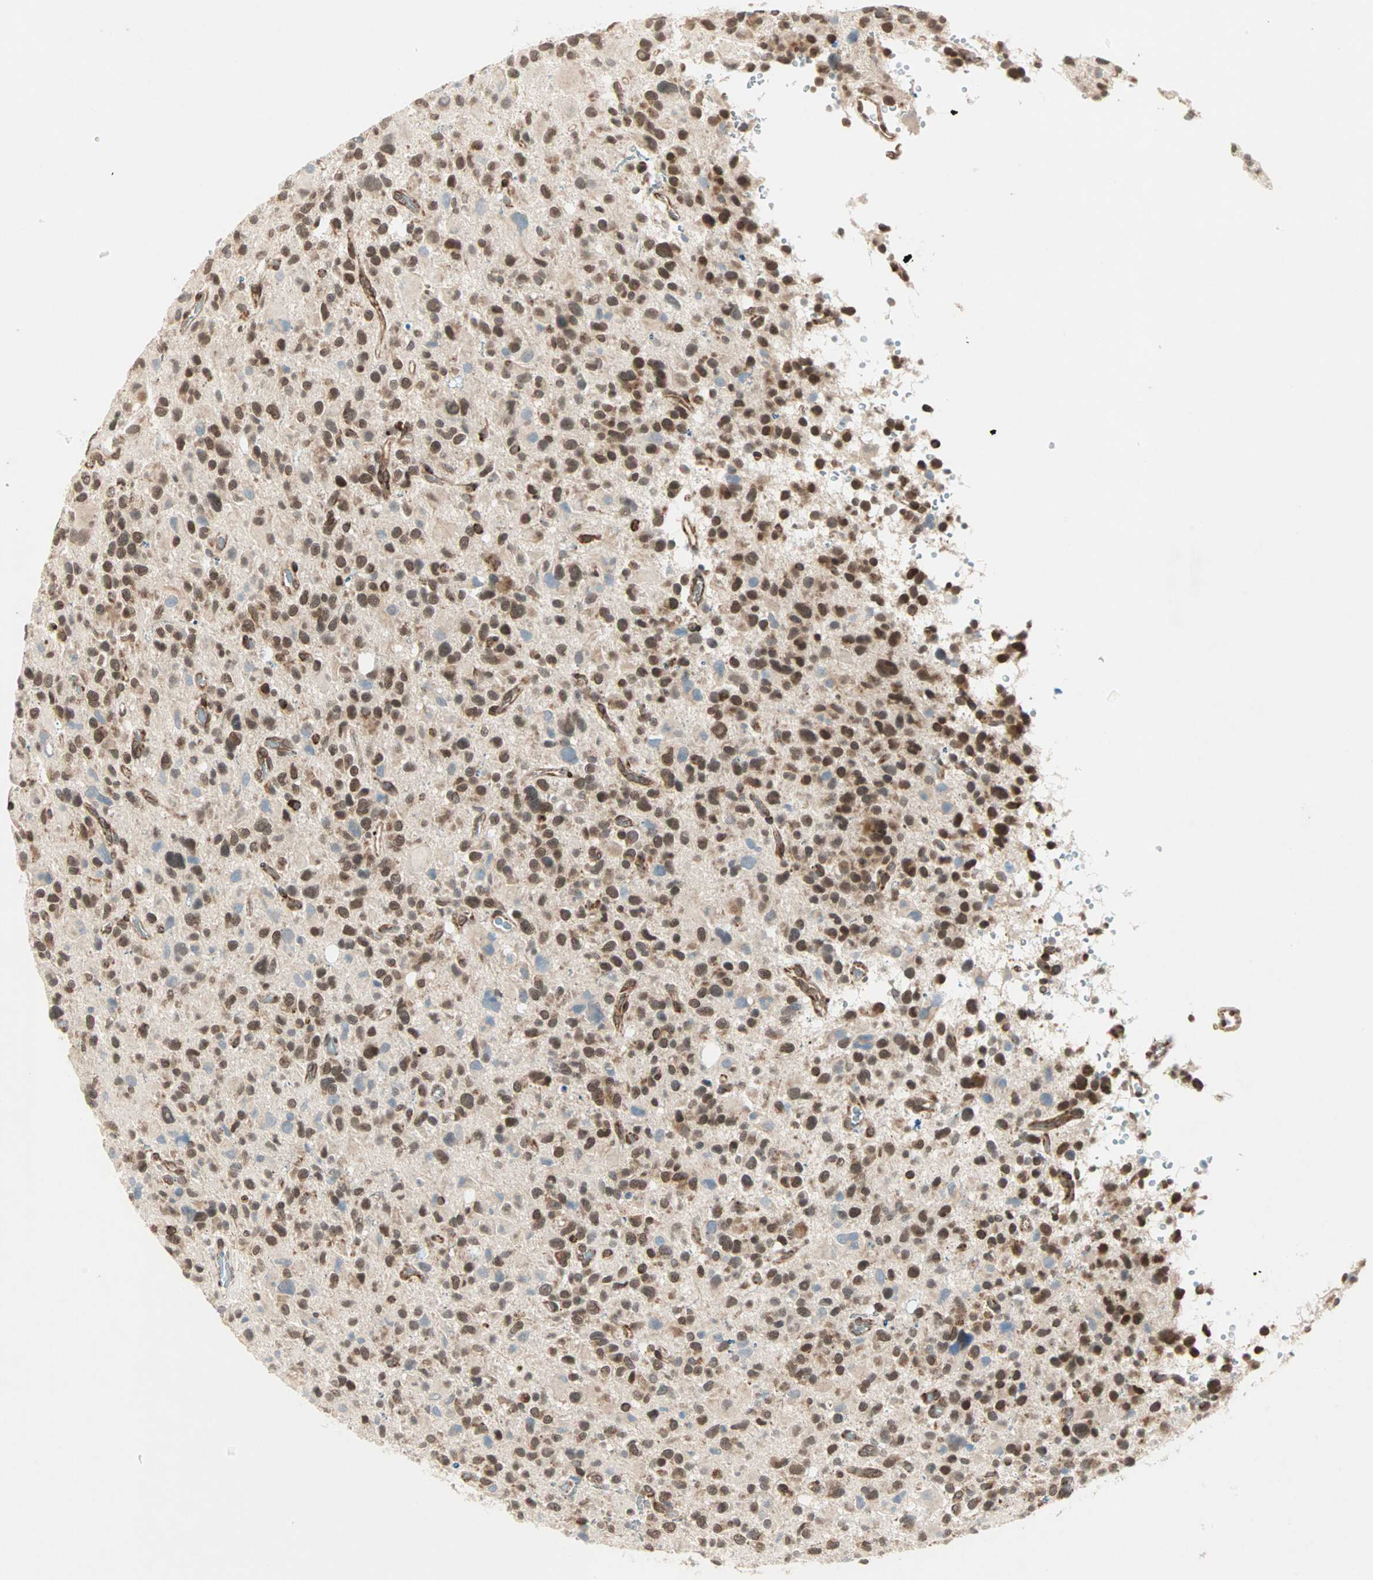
{"staining": {"intensity": "moderate", "quantity": ">75%", "location": "cytoplasmic/membranous,nuclear"}, "tissue": "glioma", "cell_type": "Tumor cells", "image_type": "cancer", "snomed": [{"axis": "morphology", "description": "Glioma, malignant, High grade"}, {"axis": "topography", "description": "Brain"}], "caption": "Glioma was stained to show a protein in brown. There is medium levels of moderate cytoplasmic/membranous and nuclear expression in approximately >75% of tumor cells.", "gene": "ZNF37A", "patient": {"sex": "male", "age": 48}}